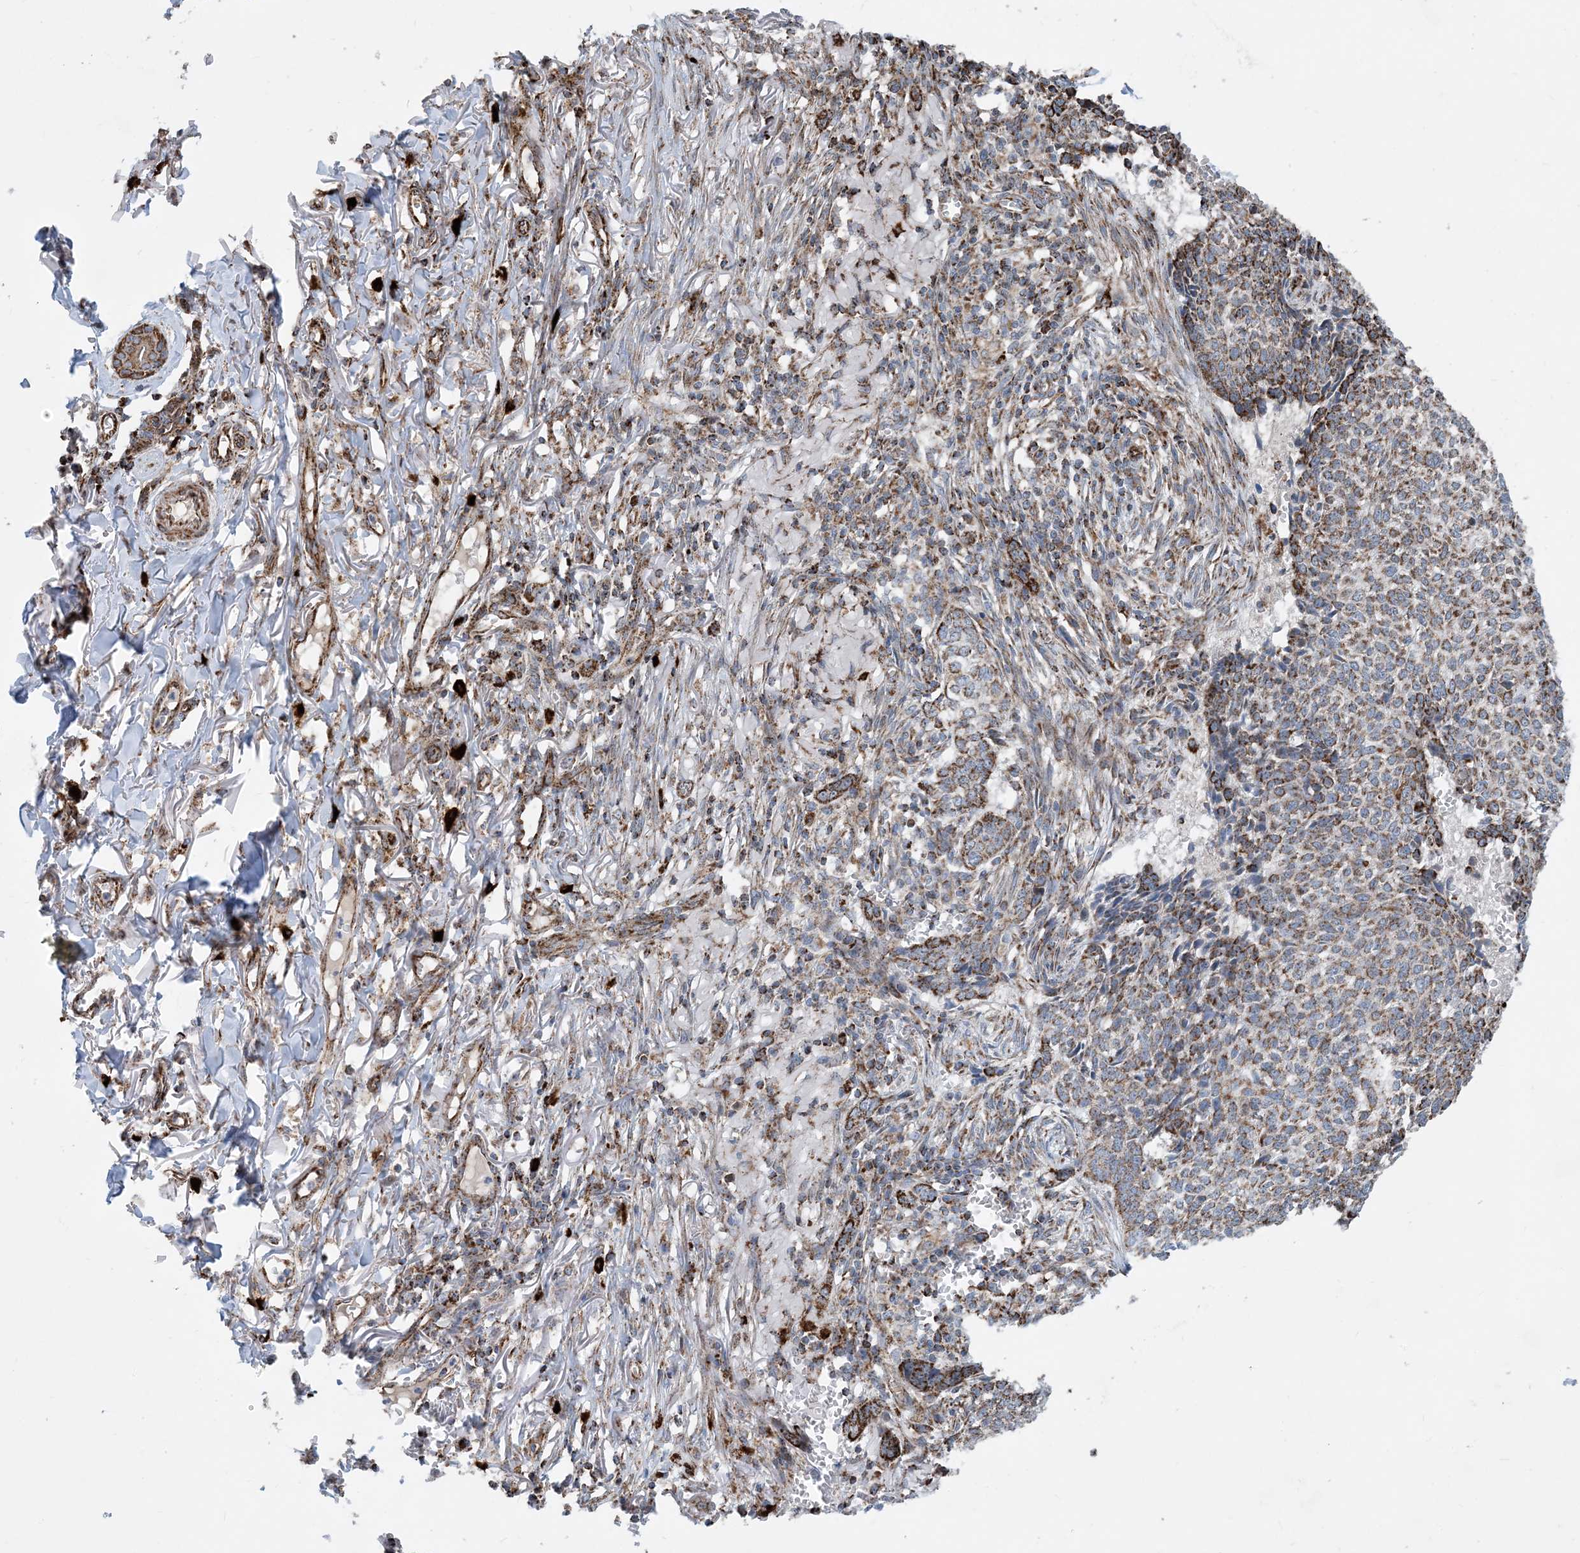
{"staining": {"intensity": "moderate", "quantity": ">75%", "location": "cytoplasmic/membranous"}, "tissue": "skin cancer", "cell_type": "Tumor cells", "image_type": "cancer", "snomed": [{"axis": "morphology", "description": "Basal cell carcinoma"}, {"axis": "topography", "description": "Skin"}], "caption": "A micrograph of human skin cancer (basal cell carcinoma) stained for a protein displays moderate cytoplasmic/membranous brown staining in tumor cells. Ihc stains the protein of interest in brown and the nuclei are stained blue.", "gene": "PCDHGA1", "patient": {"sex": "male", "age": 85}}